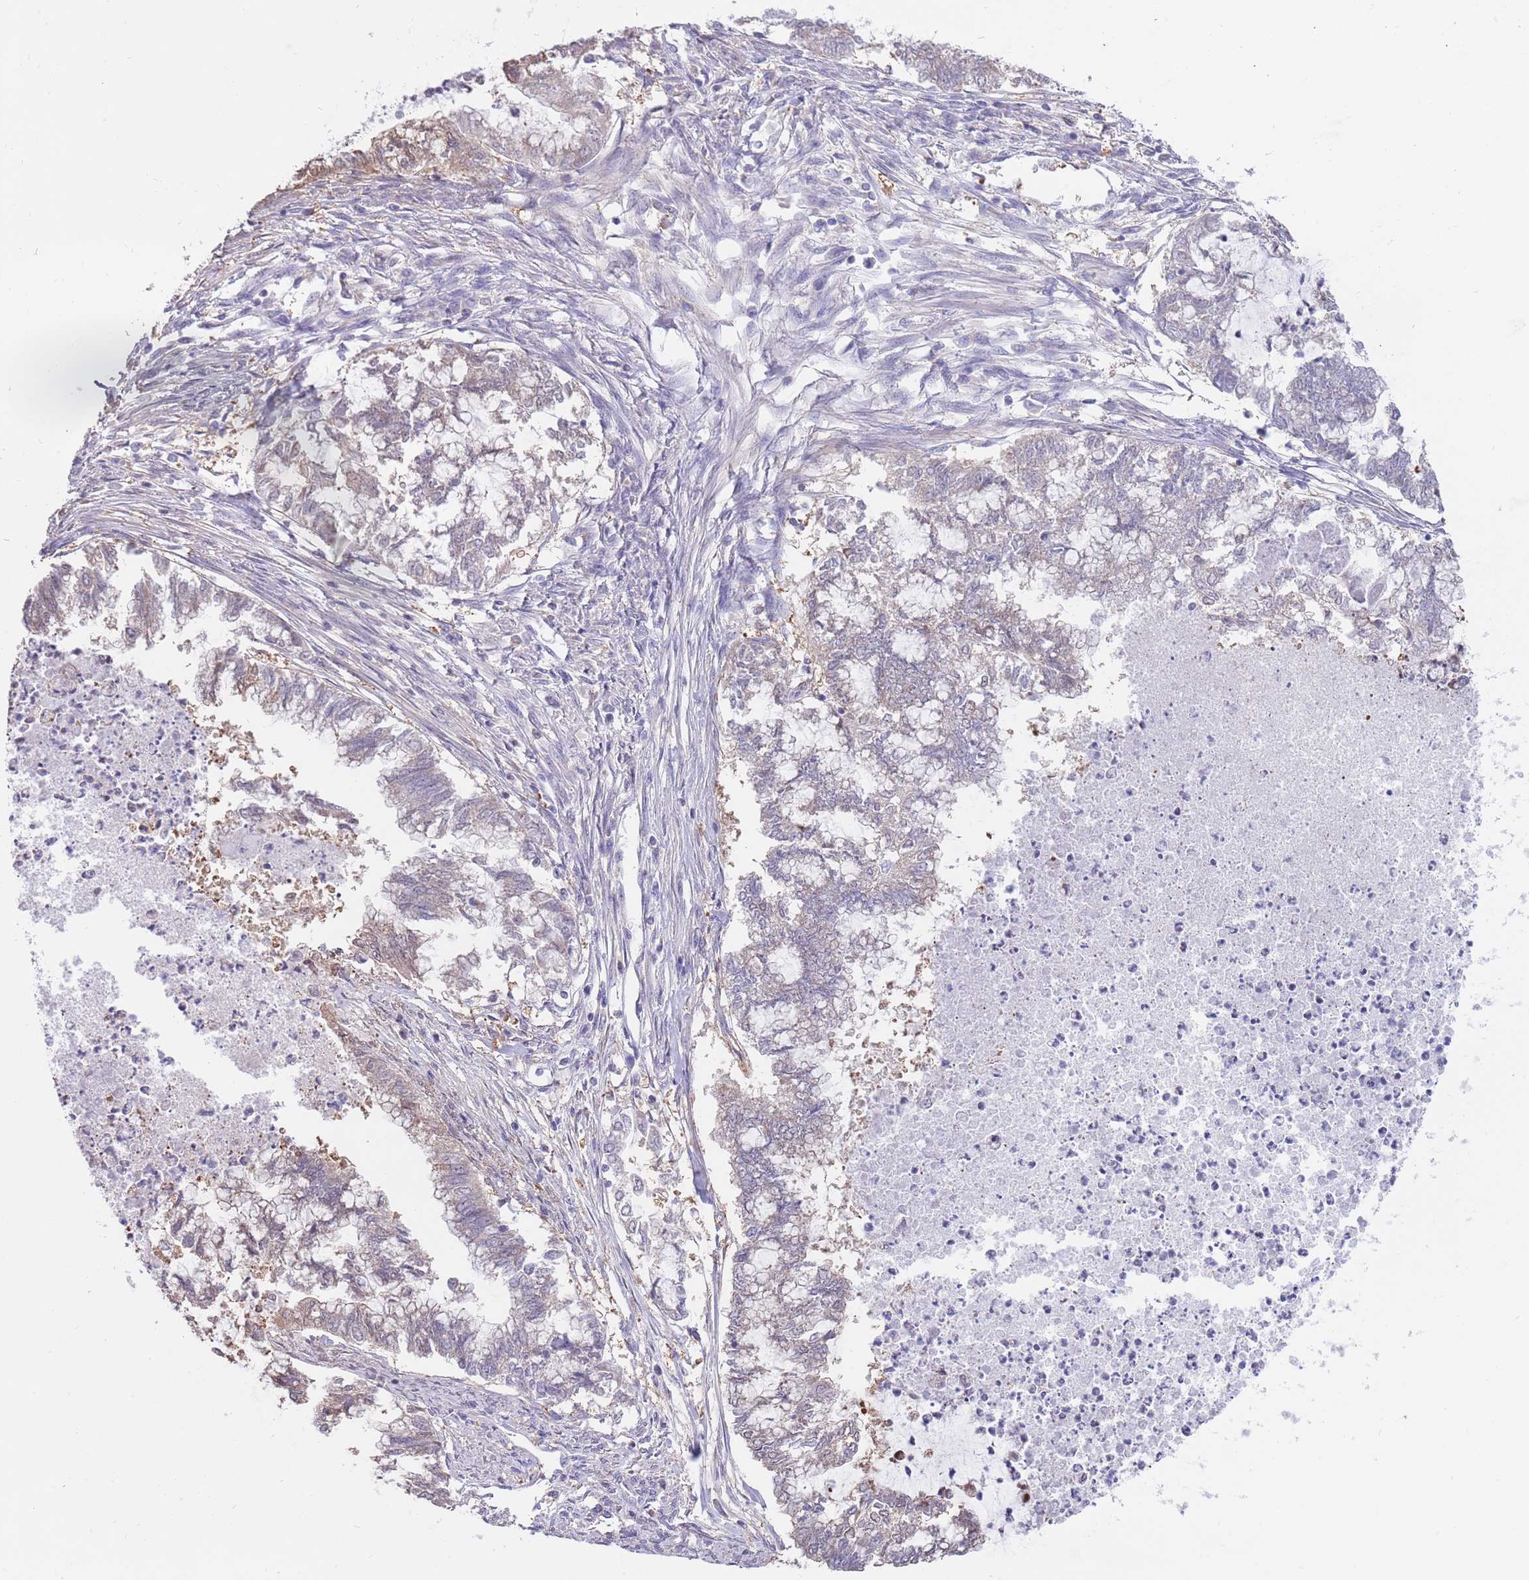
{"staining": {"intensity": "weak", "quantity": "<25%", "location": "cytoplasmic/membranous"}, "tissue": "endometrial cancer", "cell_type": "Tumor cells", "image_type": "cancer", "snomed": [{"axis": "morphology", "description": "Adenocarcinoma, NOS"}, {"axis": "topography", "description": "Endometrium"}], "caption": "Immunohistochemistry (IHC) of human adenocarcinoma (endometrial) reveals no positivity in tumor cells. (DAB immunohistochemistry, high magnification).", "gene": "AP5S1", "patient": {"sex": "female", "age": 79}}